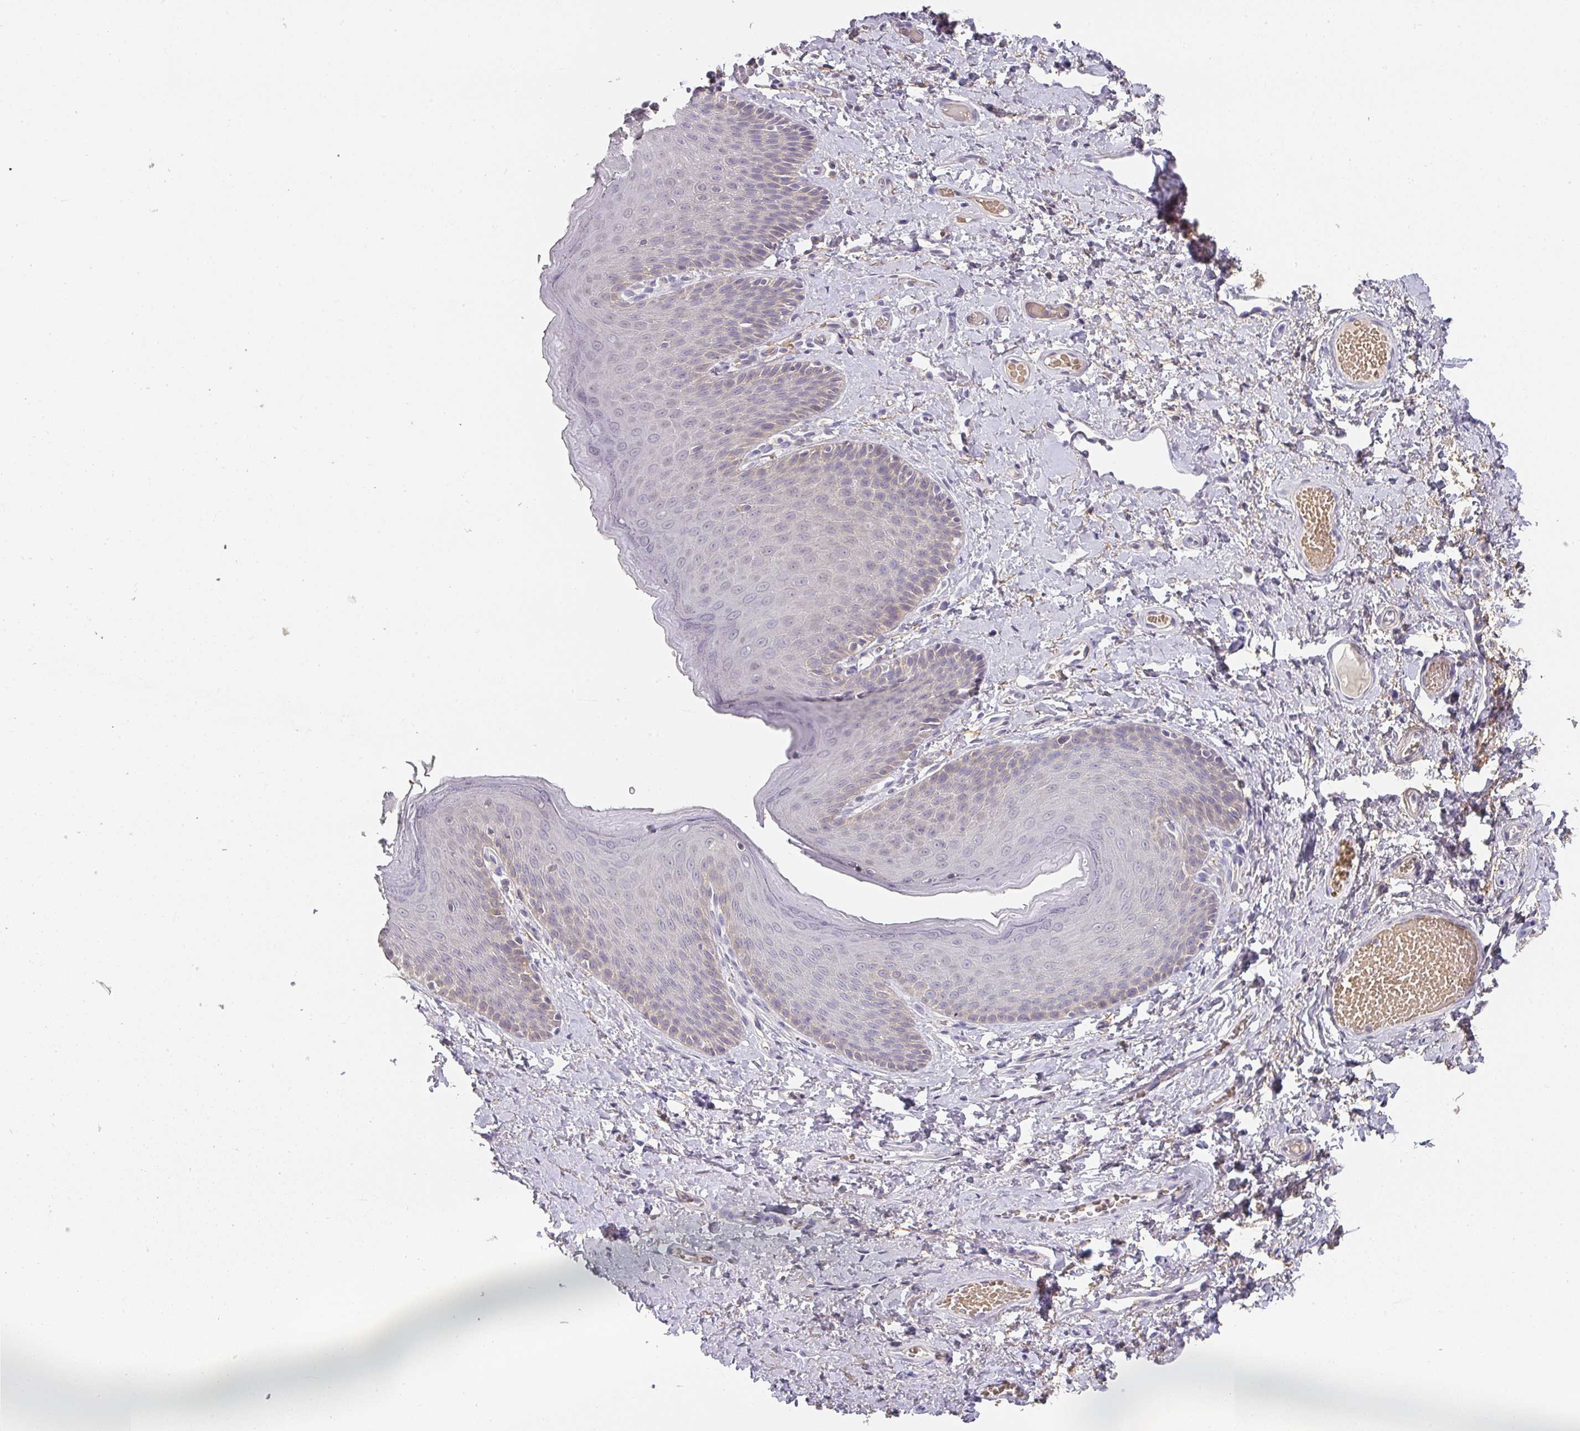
{"staining": {"intensity": "weak", "quantity": "25%-75%", "location": "cytoplasmic/membranous,nuclear"}, "tissue": "skin", "cell_type": "Epidermal cells", "image_type": "normal", "snomed": [{"axis": "morphology", "description": "Normal tissue, NOS"}, {"axis": "topography", "description": "Anal"}], "caption": "Epidermal cells exhibit low levels of weak cytoplasmic/membranous,nuclear expression in approximately 25%-75% of cells in benign skin. (DAB (3,3'-diaminobenzidine) = brown stain, brightfield microscopy at high magnification).", "gene": "FOXN4", "patient": {"sex": "female", "age": 40}}